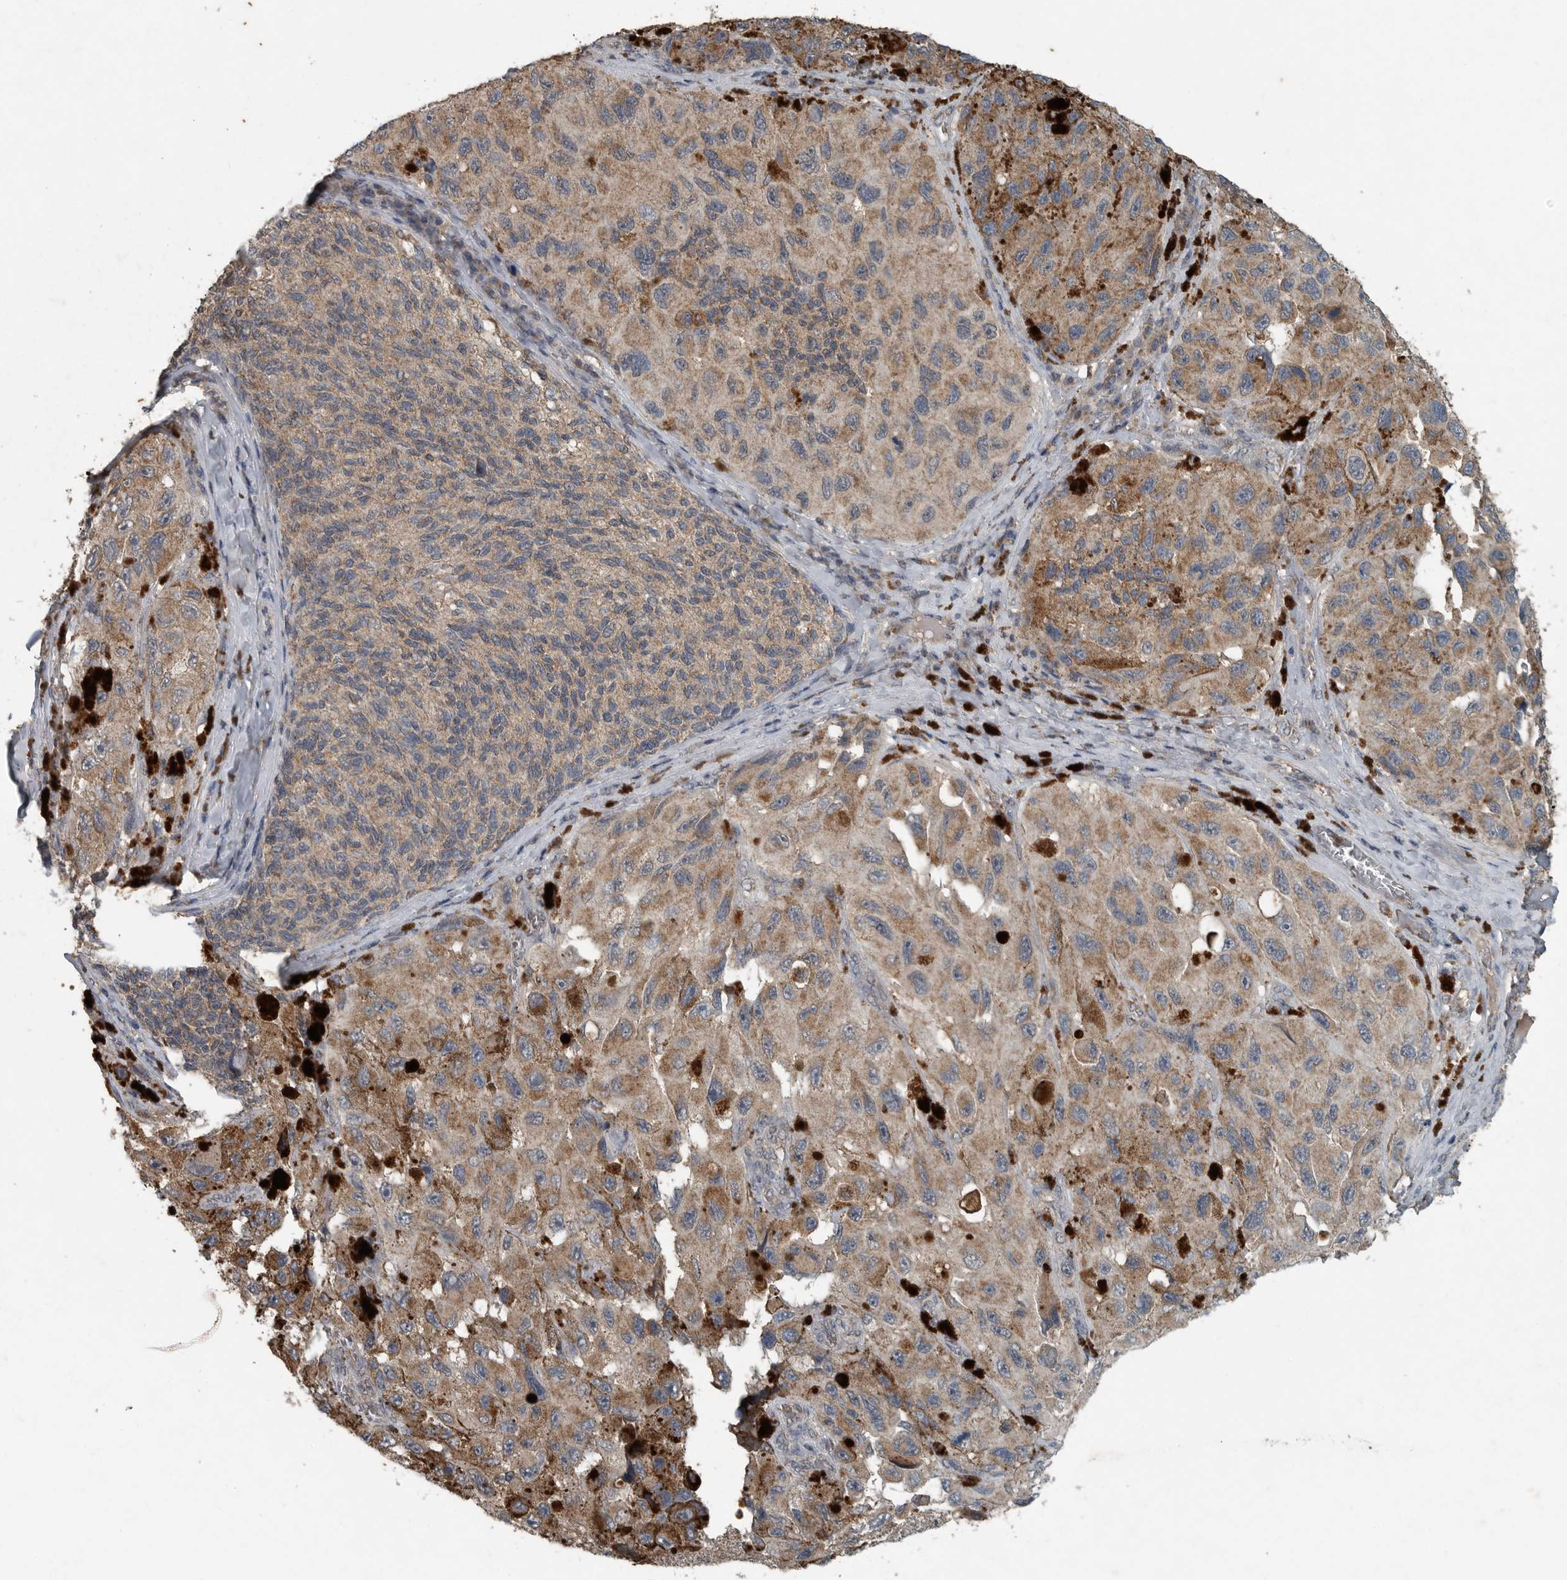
{"staining": {"intensity": "moderate", "quantity": "25%-75%", "location": "cytoplasmic/membranous"}, "tissue": "melanoma", "cell_type": "Tumor cells", "image_type": "cancer", "snomed": [{"axis": "morphology", "description": "Malignant melanoma, NOS"}, {"axis": "topography", "description": "Skin"}], "caption": "A high-resolution histopathology image shows immunohistochemistry (IHC) staining of melanoma, which shows moderate cytoplasmic/membranous expression in about 25%-75% of tumor cells. The protein is stained brown, and the nuclei are stained in blue (DAB (3,3'-diaminobenzidine) IHC with brightfield microscopy, high magnification).", "gene": "IL6ST", "patient": {"sex": "female", "age": 73}}